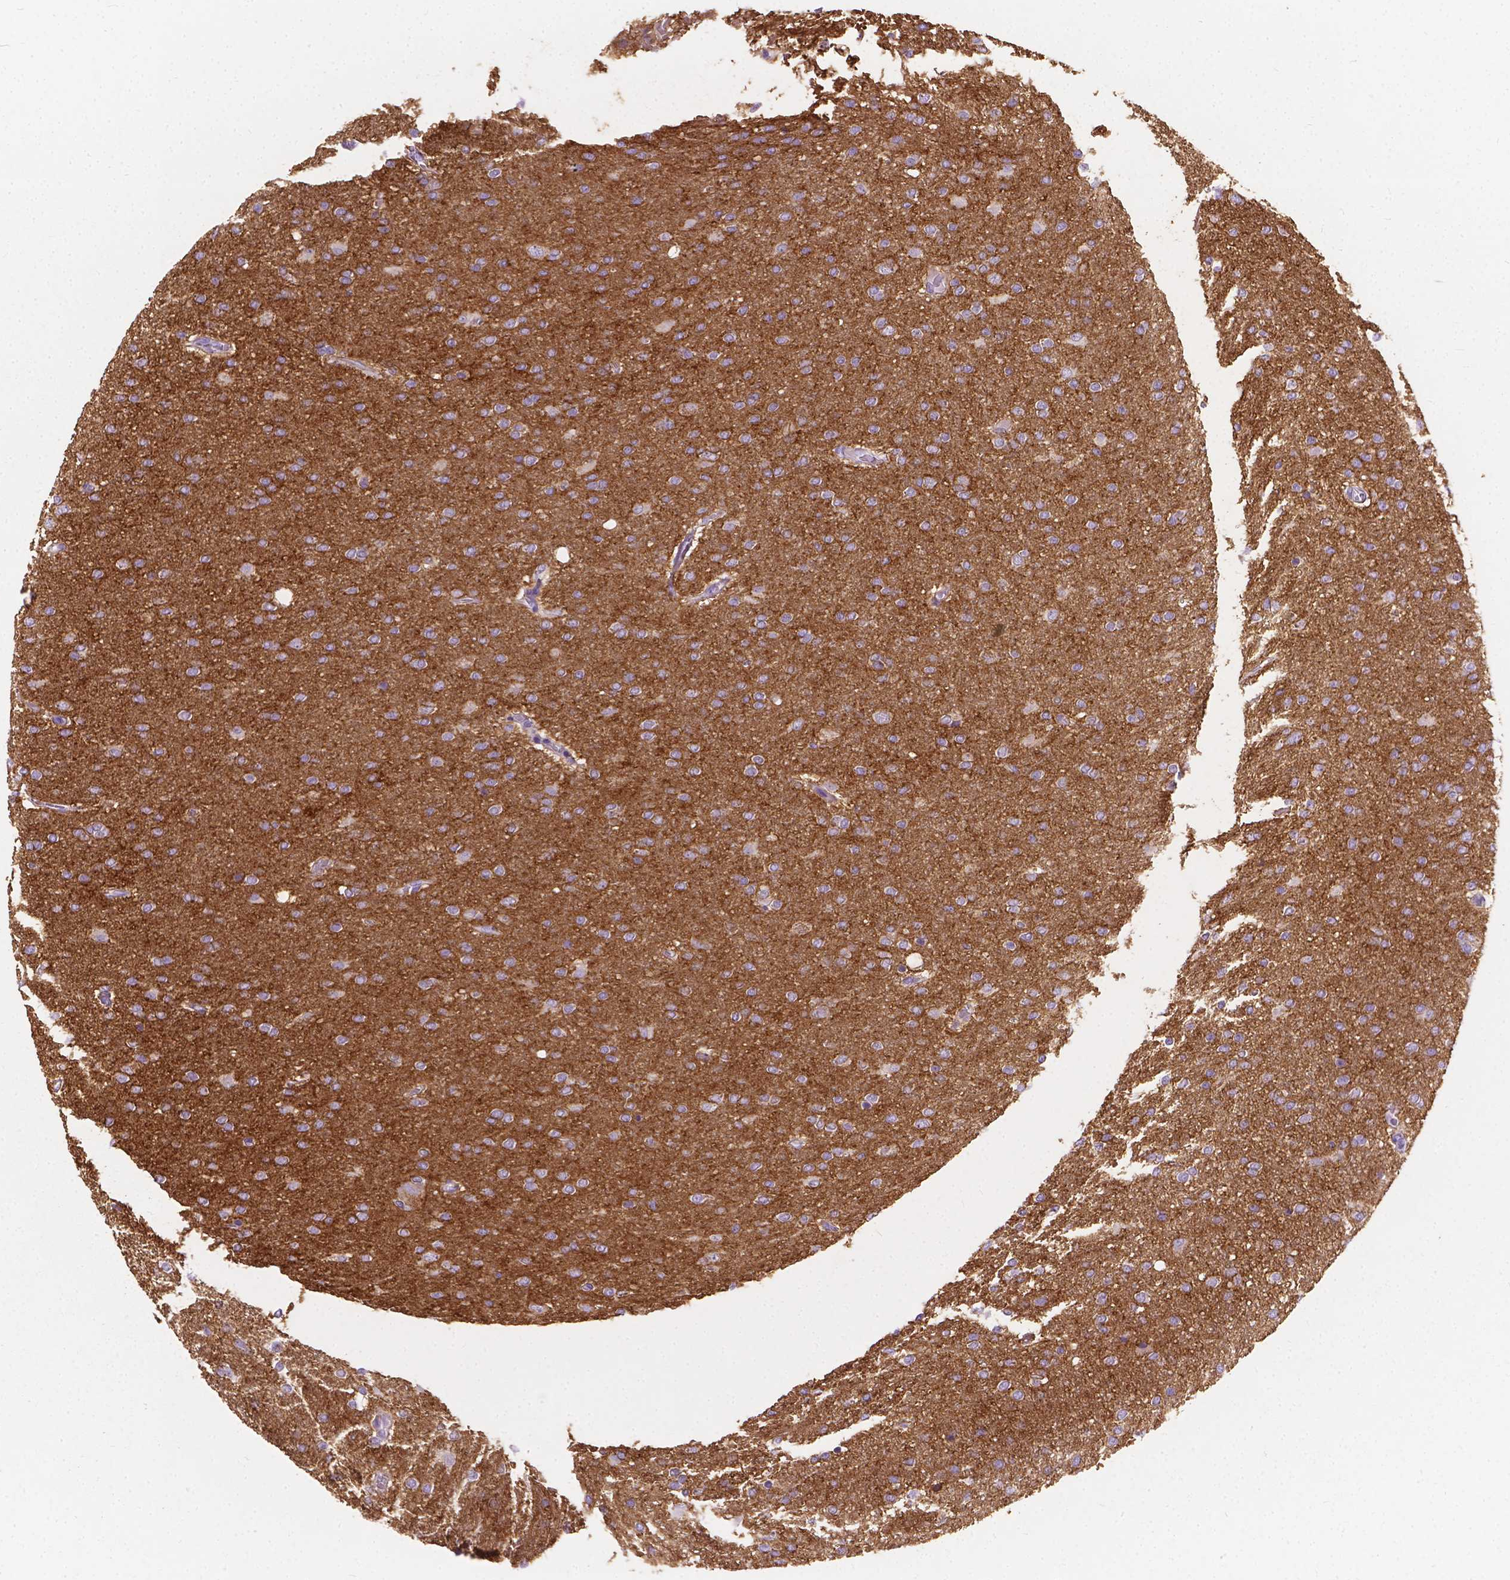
{"staining": {"intensity": "negative", "quantity": "none", "location": "none"}, "tissue": "glioma", "cell_type": "Tumor cells", "image_type": "cancer", "snomed": [{"axis": "morphology", "description": "Glioma, malignant, High grade"}, {"axis": "topography", "description": "Cerebral cortex"}], "caption": "DAB immunohistochemical staining of human glioma displays no significant positivity in tumor cells.", "gene": "GNAO1", "patient": {"sex": "male", "age": 70}}